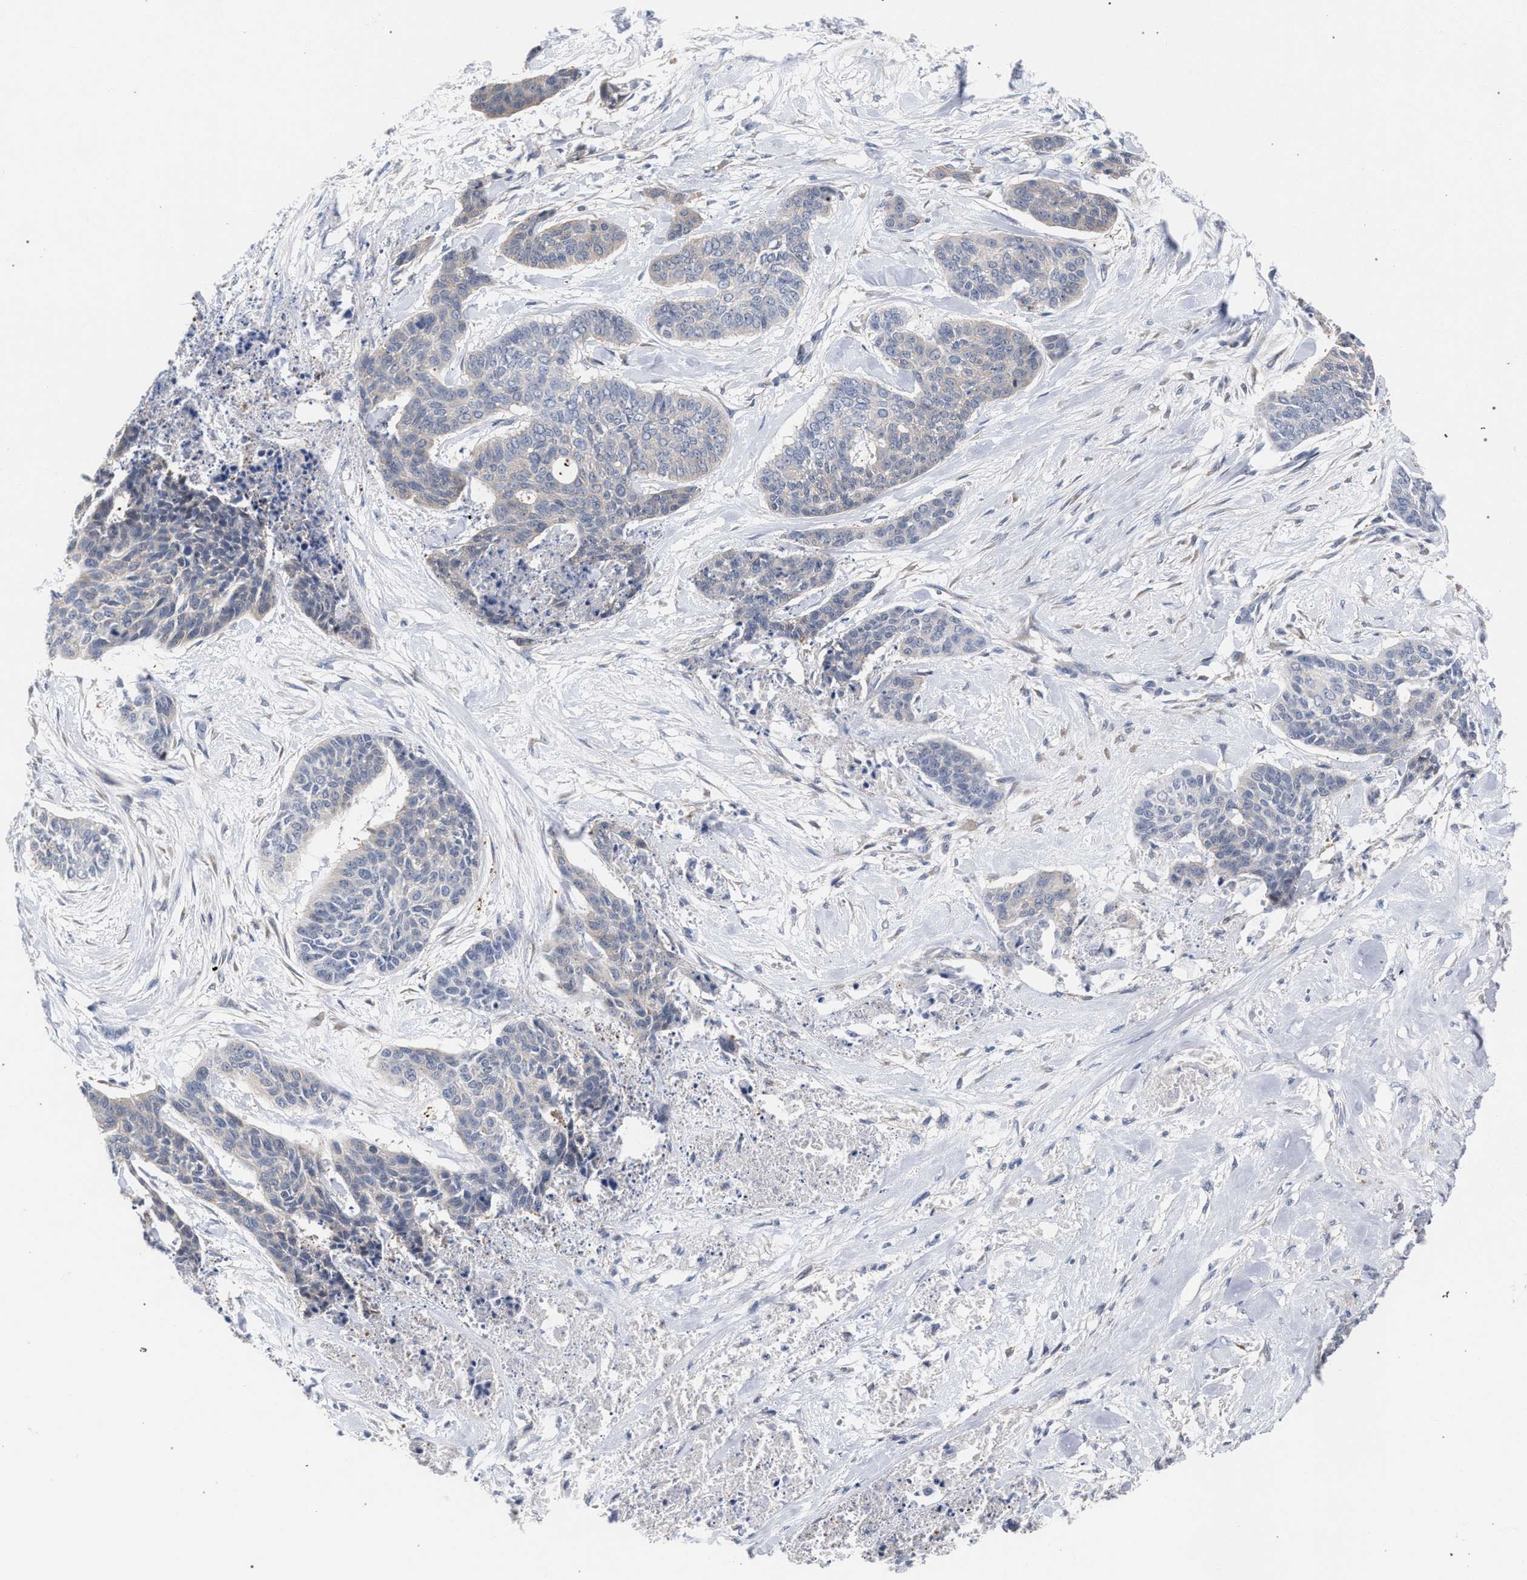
{"staining": {"intensity": "weak", "quantity": "<25%", "location": "cytoplasmic/membranous"}, "tissue": "skin cancer", "cell_type": "Tumor cells", "image_type": "cancer", "snomed": [{"axis": "morphology", "description": "Basal cell carcinoma"}, {"axis": "topography", "description": "Skin"}], "caption": "DAB (3,3'-diaminobenzidine) immunohistochemical staining of human skin cancer (basal cell carcinoma) displays no significant expression in tumor cells.", "gene": "FHOD3", "patient": {"sex": "female", "age": 64}}